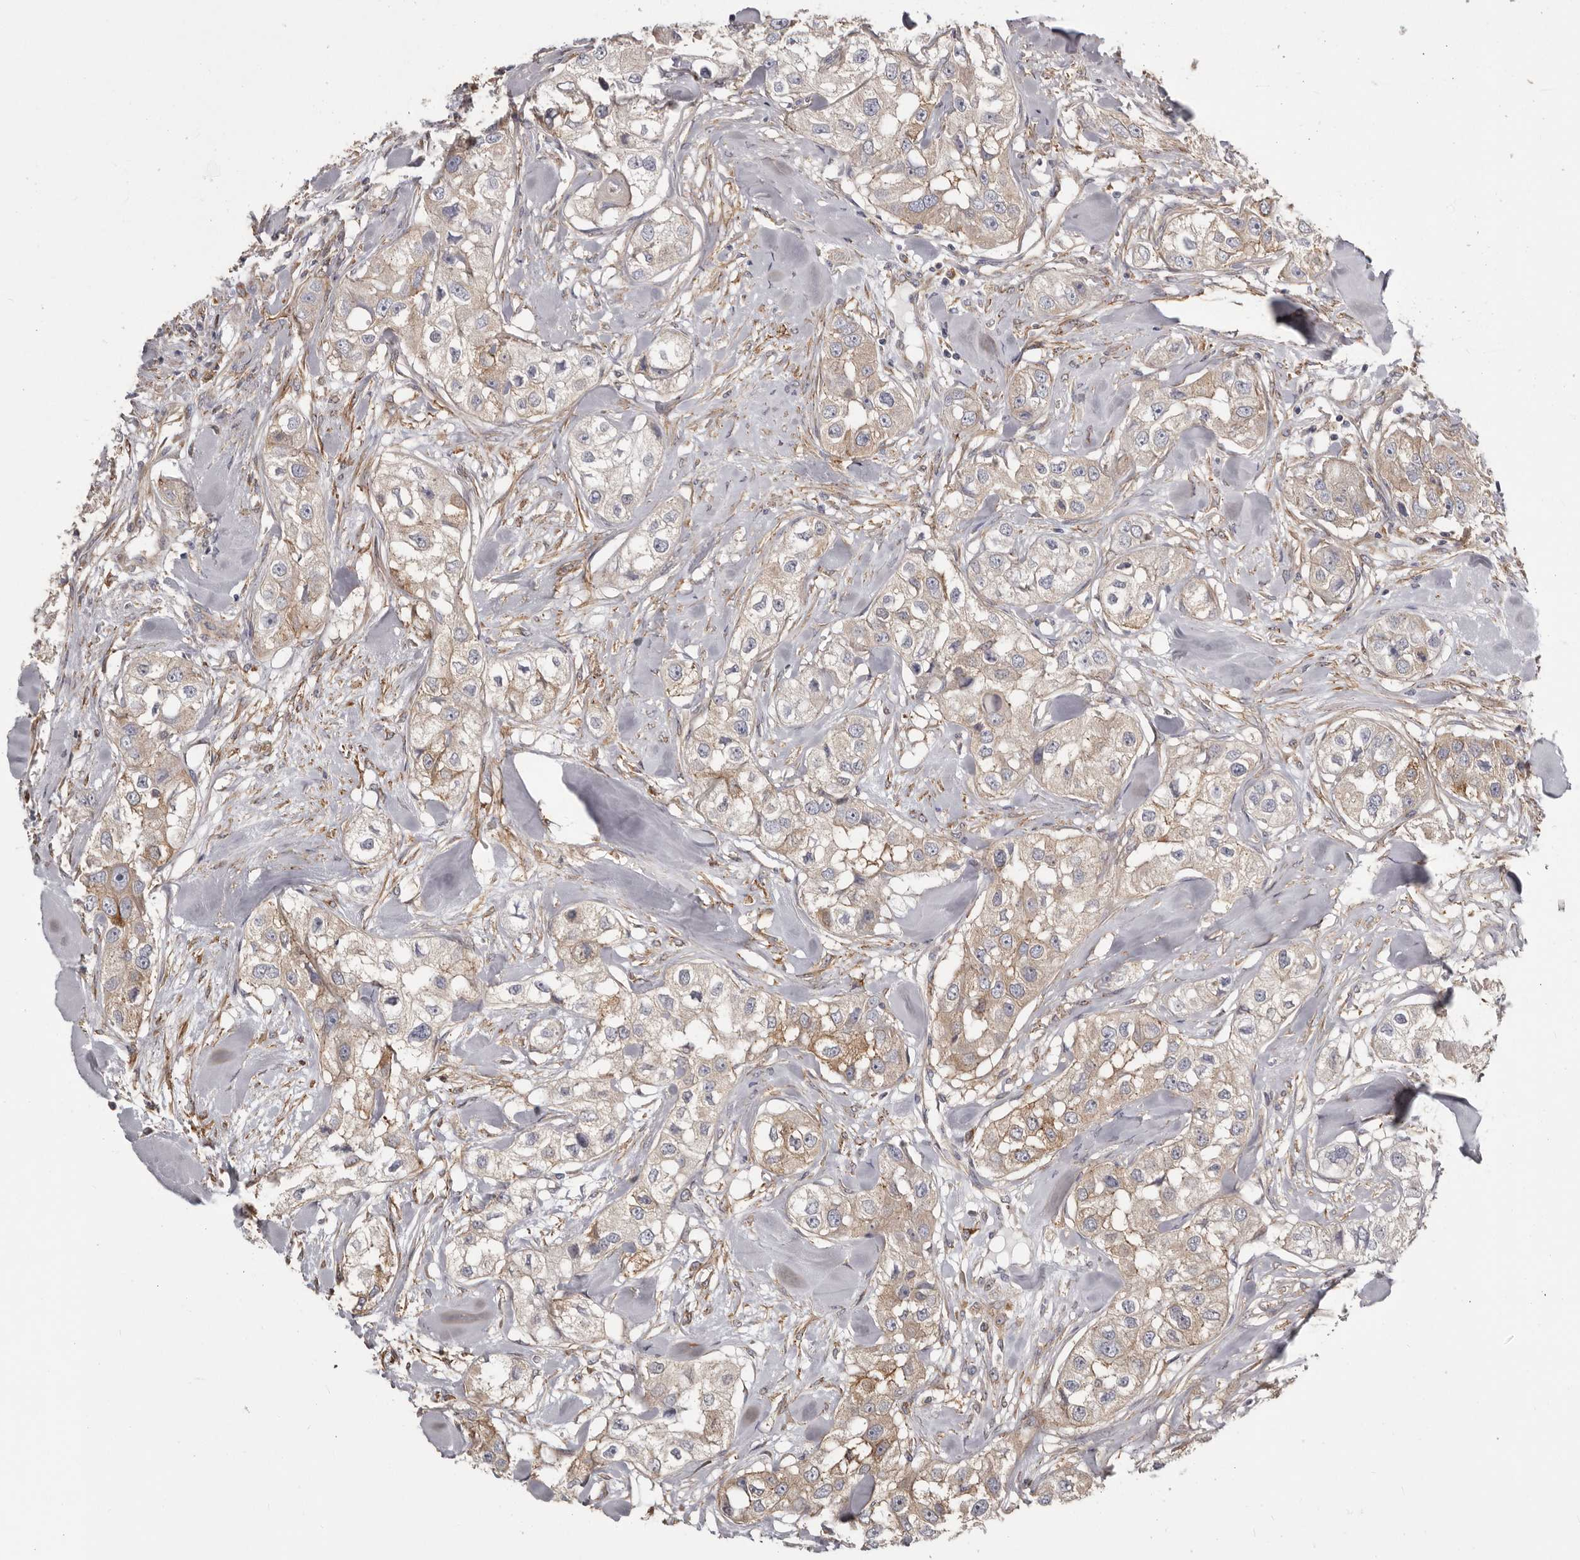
{"staining": {"intensity": "weak", "quantity": "25%-75%", "location": "cytoplasmic/membranous"}, "tissue": "head and neck cancer", "cell_type": "Tumor cells", "image_type": "cancer", "snomed": [{"axis": "morphology", "description": "Normal tissue, NOS"}, {"axis": "morphology", "description": "Squamous cell carcinoma, NOS"}, {"axis": "topography", "description": "Skeletal muscle"}, {"axis": "topography", "description": "Head-Neck"}], "caption": "Tumor cells show low levels of weak cytoplasmic/membranous staining in about 25%-75% of cells in human squamous cell carcinoma (head and neck).", "gene": "ENAH", "patient": {"sex": "male", "age": 51}}